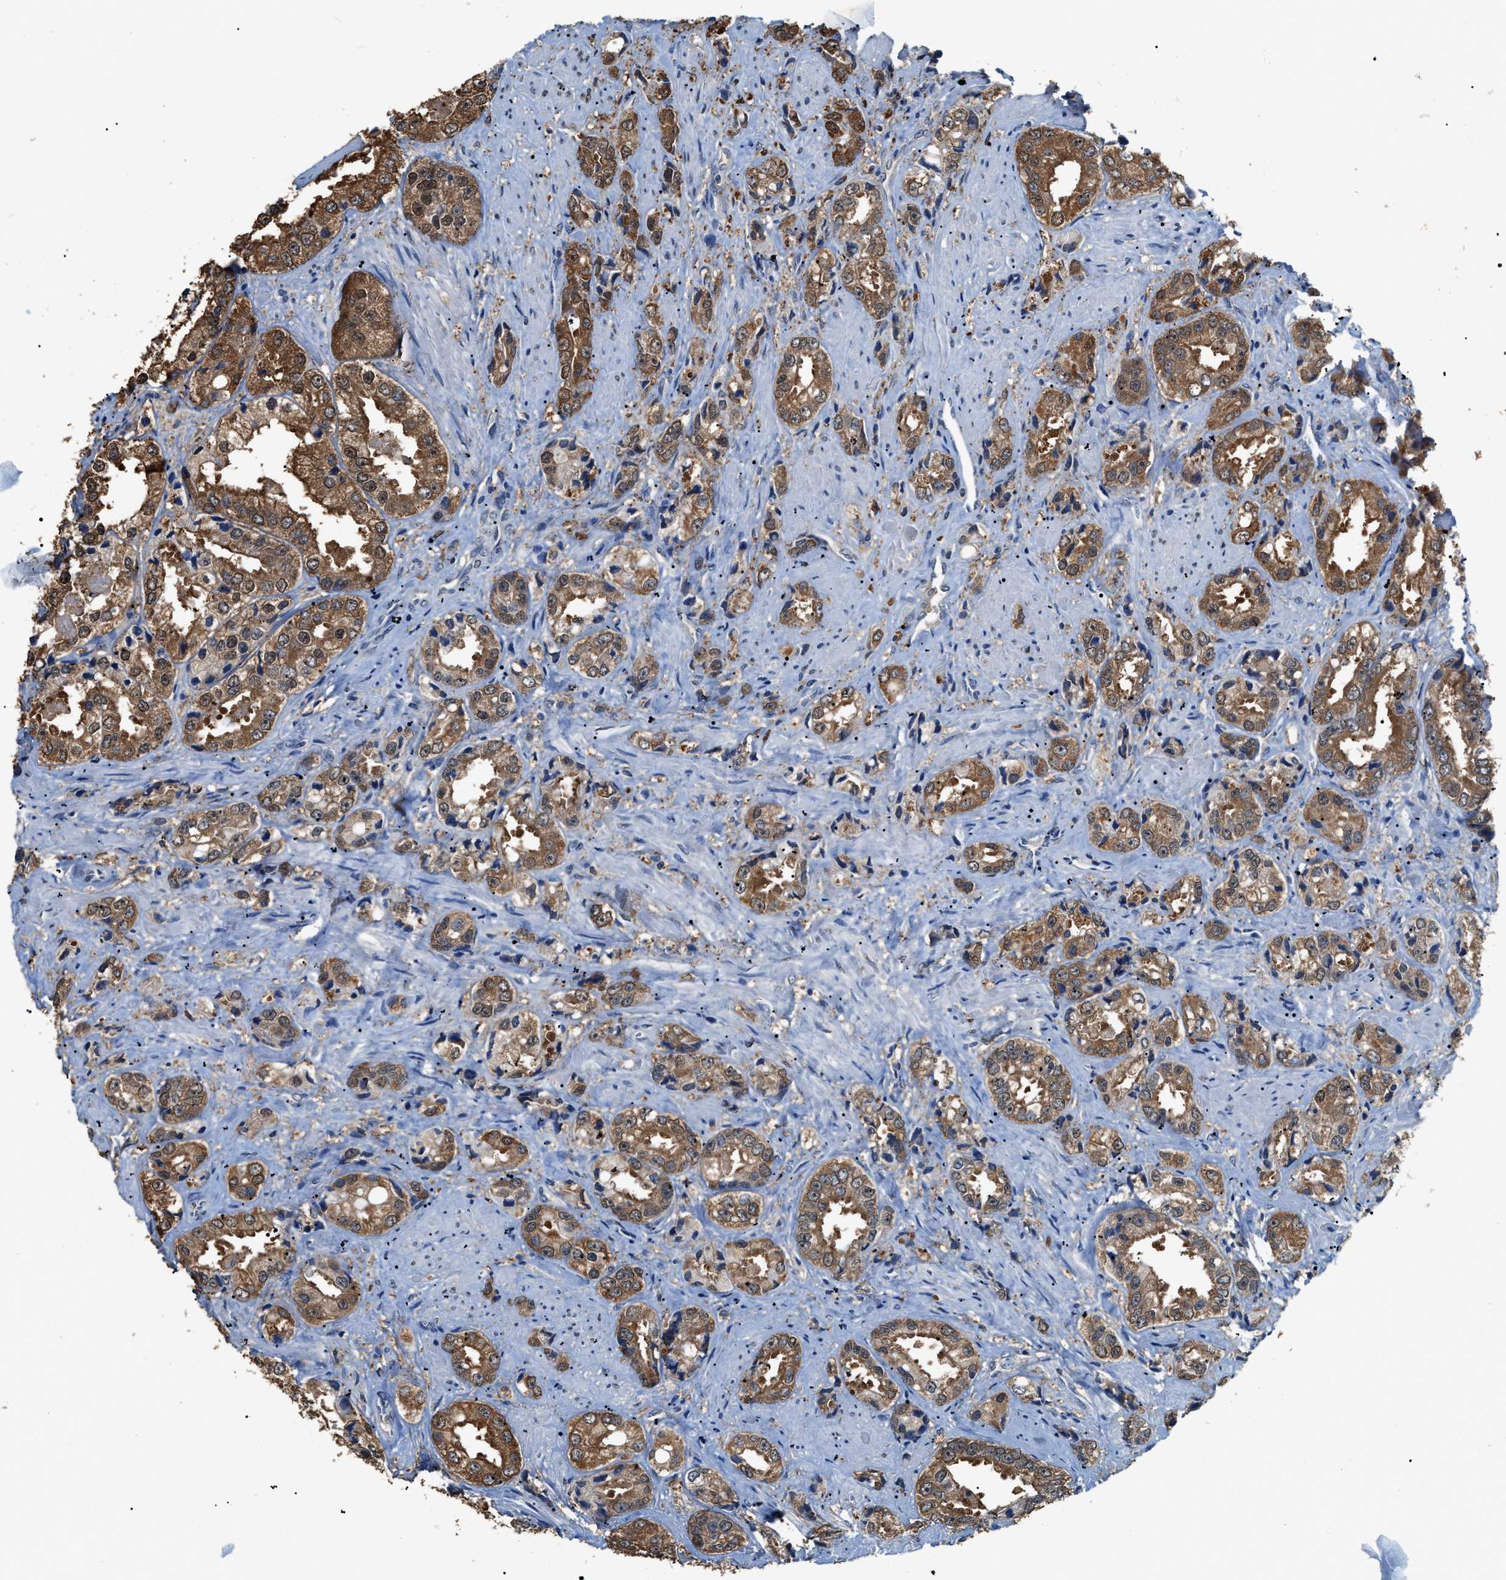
{"staining": {"intensity": "moderate", "quantity": ">75%", "location": "cytoplasmic/membranous"}, "tissue": "prostate cancer", "cell_type": "Tumor cells", "image_type": "cancer", "snomed": [{"axis": "morphology", "description": "Adenocarcinoma, High grade"}, {"axis": "topography", "description": "Prostate"}], "caption": "Immunohistochemical staining of prostate cancer (high-grade adenocarcinoma) demonstrates medium levels of moderate cytoplasmic/membranous protein positivity in about >75% of tumor cells.", "gene": "GCN1", "patient": {"sex": "male", "age": 61}}